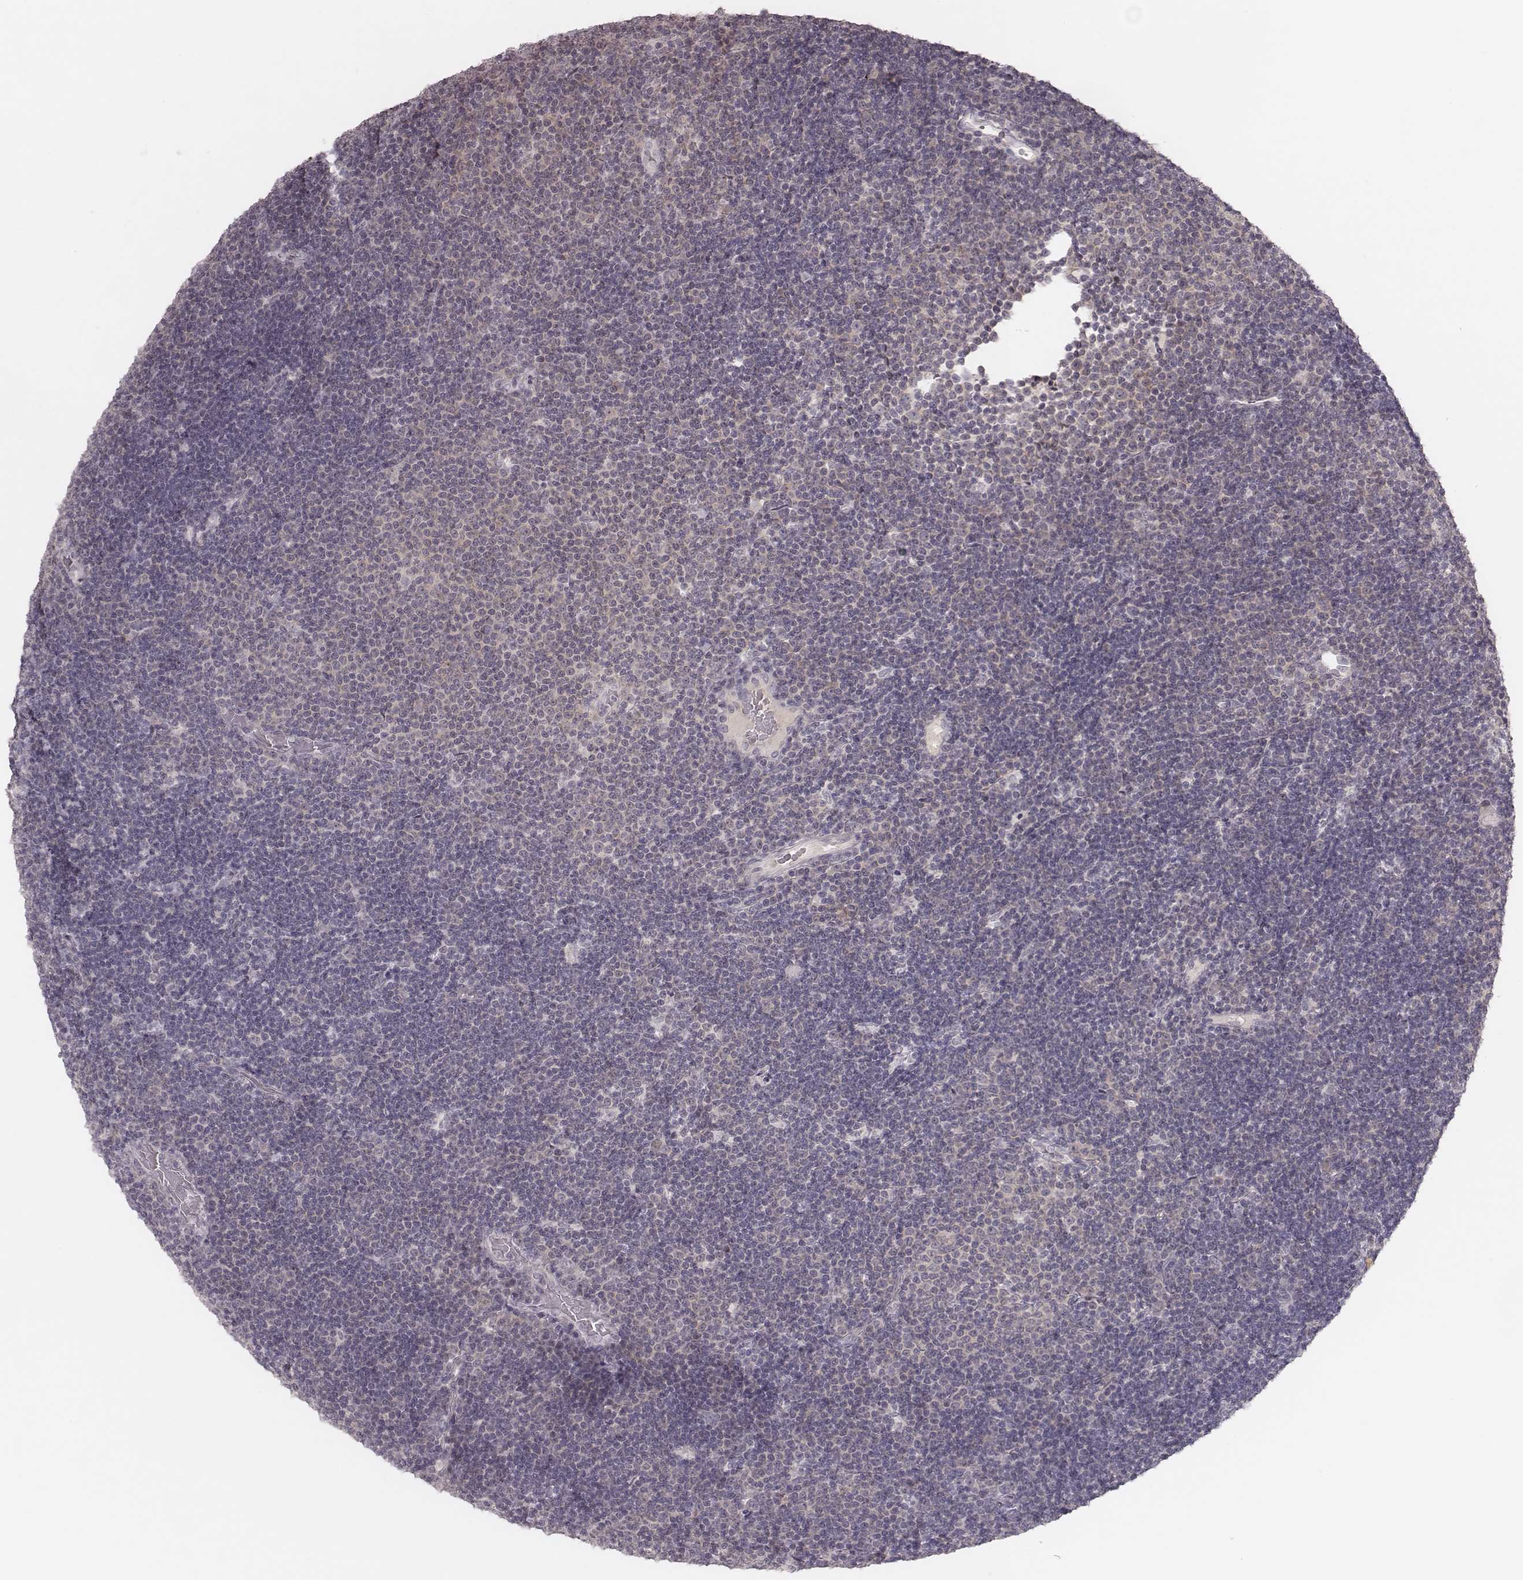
{"staining": {"intensity": "negative", "quantity": "none", "location": "none"}, "tissue": "lymphoma", "cell_type": "Tumor cells", "image_type": "cancer", "snomed": [{"axis": "morphology", "description": "Malignant lymphoma, non-Hodgkin's type, Low grade"}, {"axis": "topography", "description": "Brain"}], "caption": "A micrograph of human lymphoma is negative for staining in tumor cells. Brightfield microscopy of immunohistochemistry (IHC) stained with DAB (brown) and hematoxylin (blue), captured at high magnification.", "gene": "FAM13B", "patient": {"sex": "female", "age": 66}}